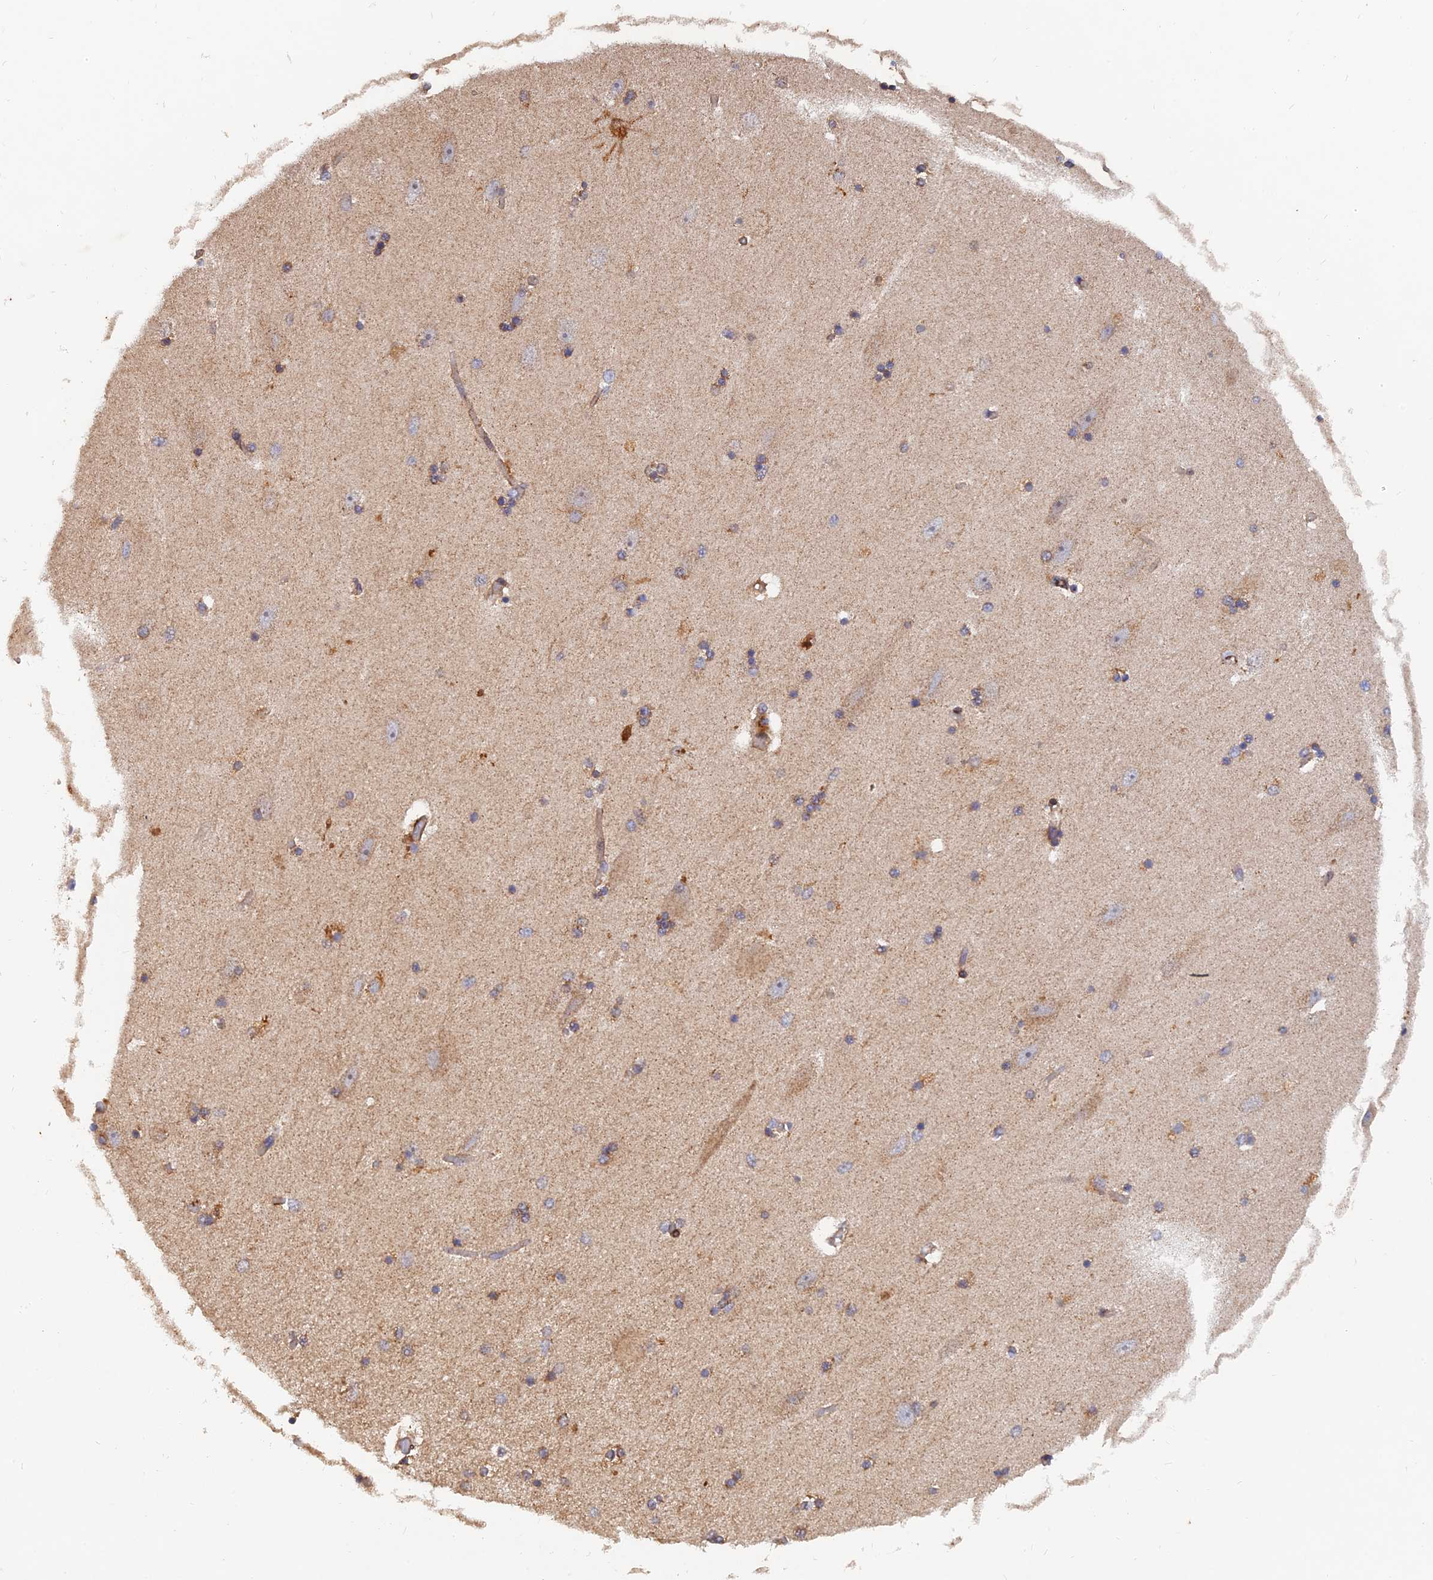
{"staining": {"intensity": "moderate", "quantity": "<25%", "location": "cytoplasmic/membranous"}, "tissue": "hippocampus", "cell_type": "Glial cells", "image_type": "normal", "snomed": [{"axis": "morphology", "description": "Normal tissue, NOS"}, {"axis": "topography", "description": "Hippocampus"}], "caption": "Immunohistochemical staining of unremarkable hippocampus reveals low levels of moderate cytoplasmic/membranous staining in about <25% of glial cells.", "gene": "SLC38A11", "patient": {"sex": "female", "age": 54}}